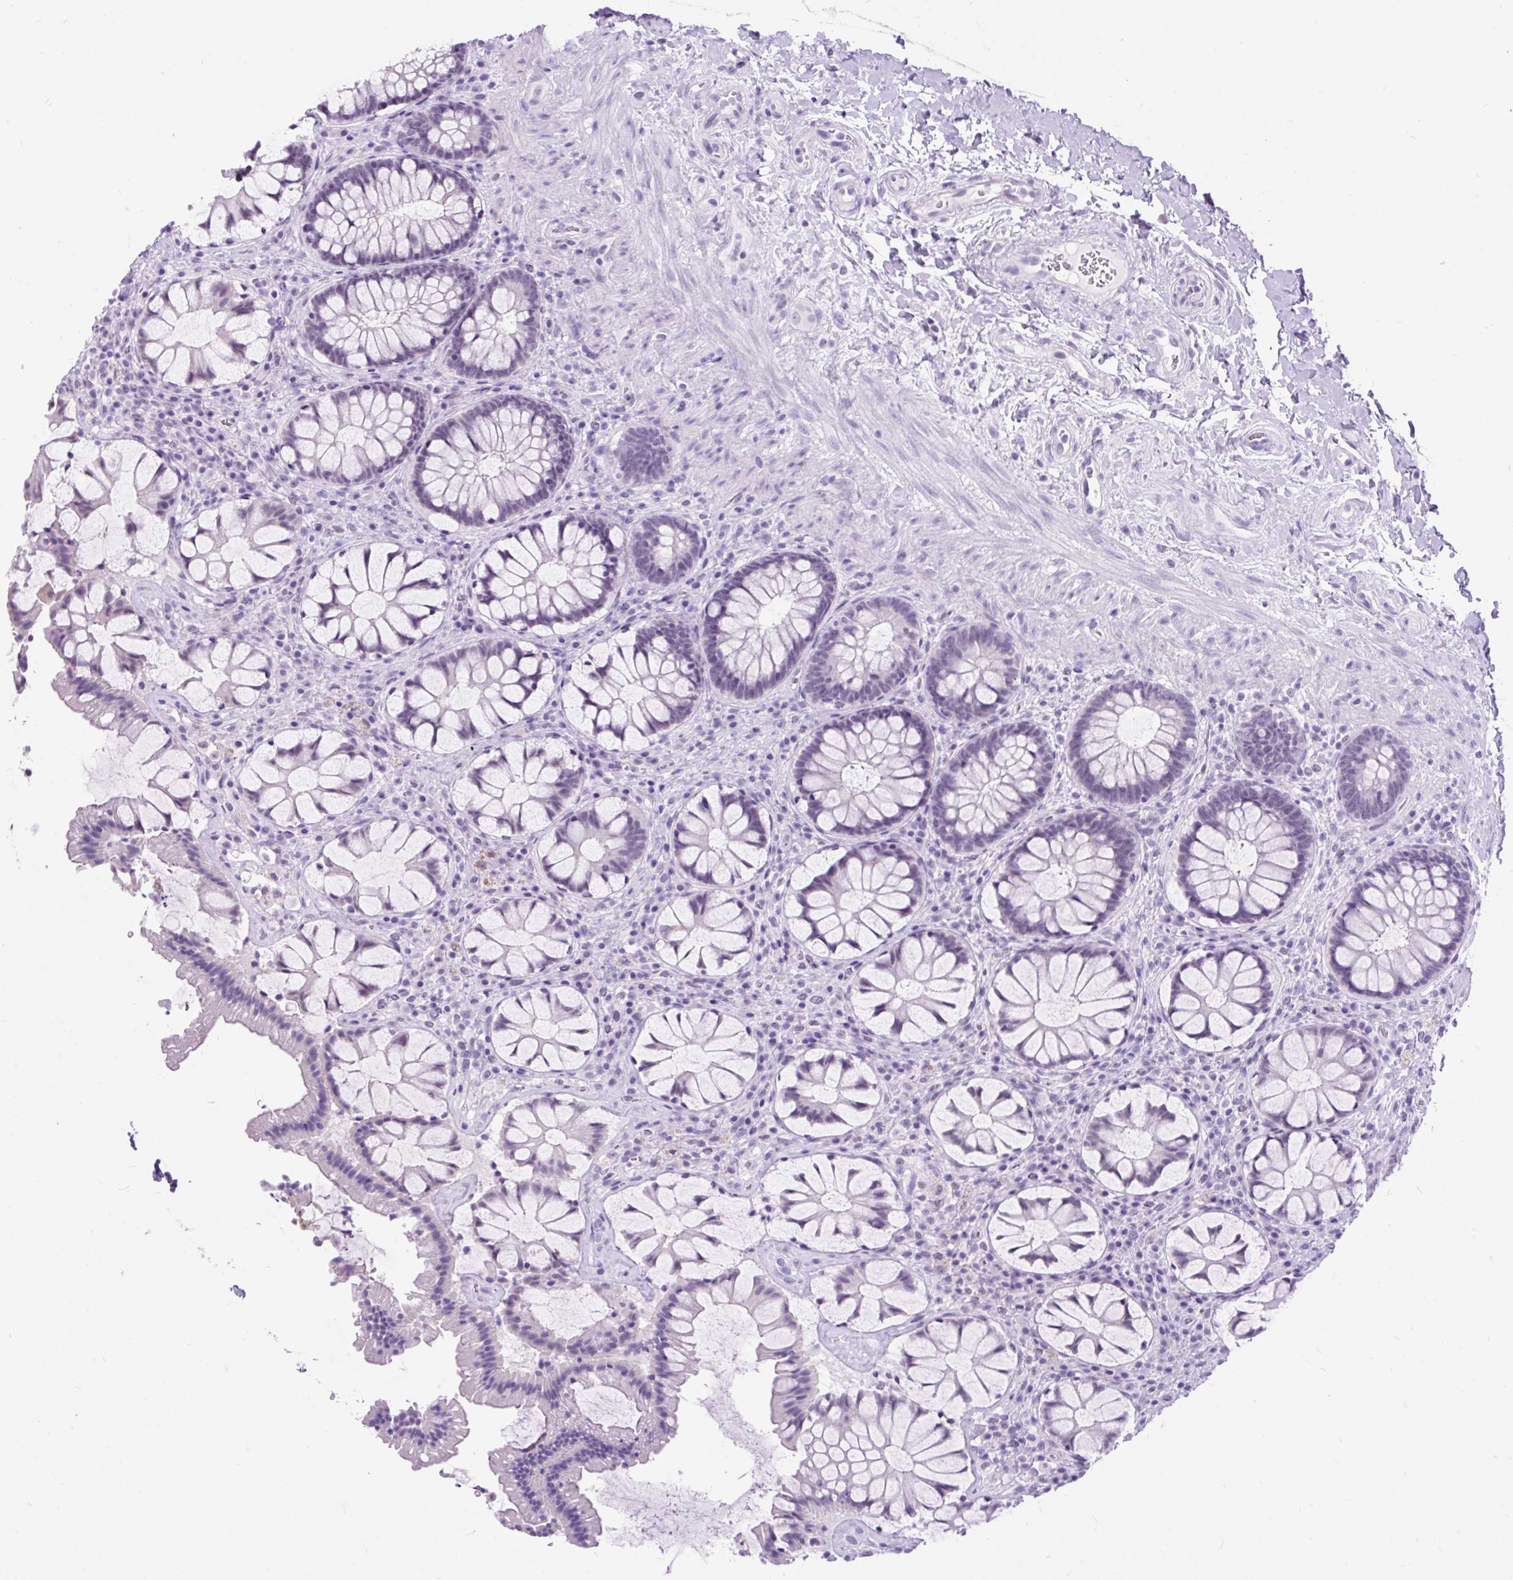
{"staining": {"intensity": "negative", "quantity": "none", "location": "none"}, "tissue": "rectum", "cell_type": "Glandular cells", "image_type": "normal", "snomed": [{"axis": "morphology", "description": "Normal tissue, NOS"}, {"axis": "topography", "description": "Rectum"}], "caption": "An IHC micrograph of normal rectum is shown. There is no staining in glandular cells of rectum.", "gene": "SCGB1A1", "patient": {"sex": "female", "age": 58}}